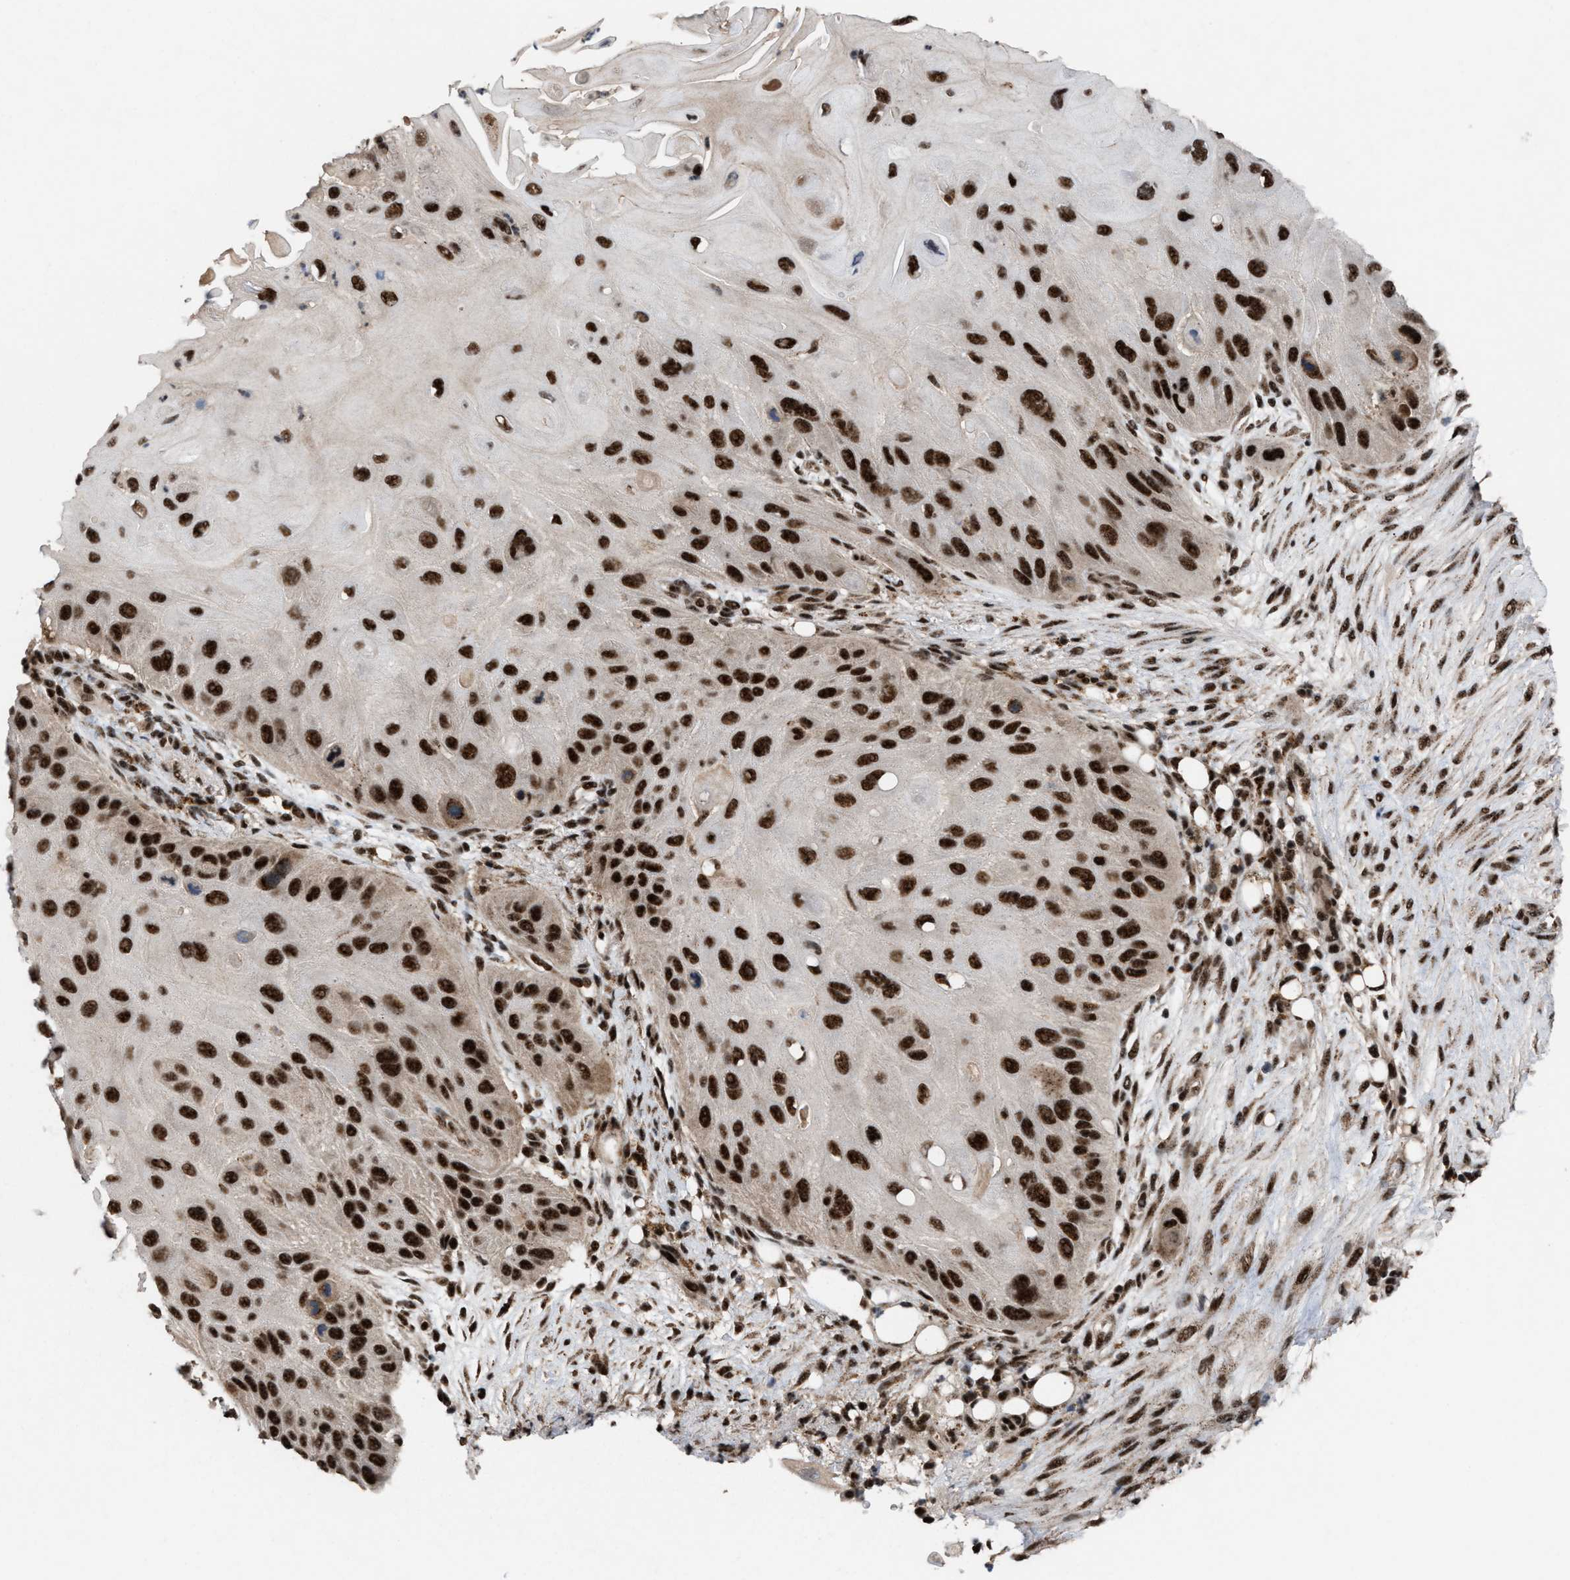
{"staining": {"intensity": "strong", "quantity": ">75%", "location": "nuclear"}, "tissue": "skin cancer", "cell_type": "Tumor cells", "image_type": "cancer", "snomed": [{"axis": "morphology", "description": "Squamous cell carcinoma, NOS"}, {"axis": "topography", "description": "Skin"}], "caption": "The immunohistochemical stain highlights strong nuclear positivity in tumor cells of skin cancer tissue.", "gene": "PRPF4", "patient": {"sex": "female", "age": 77}}